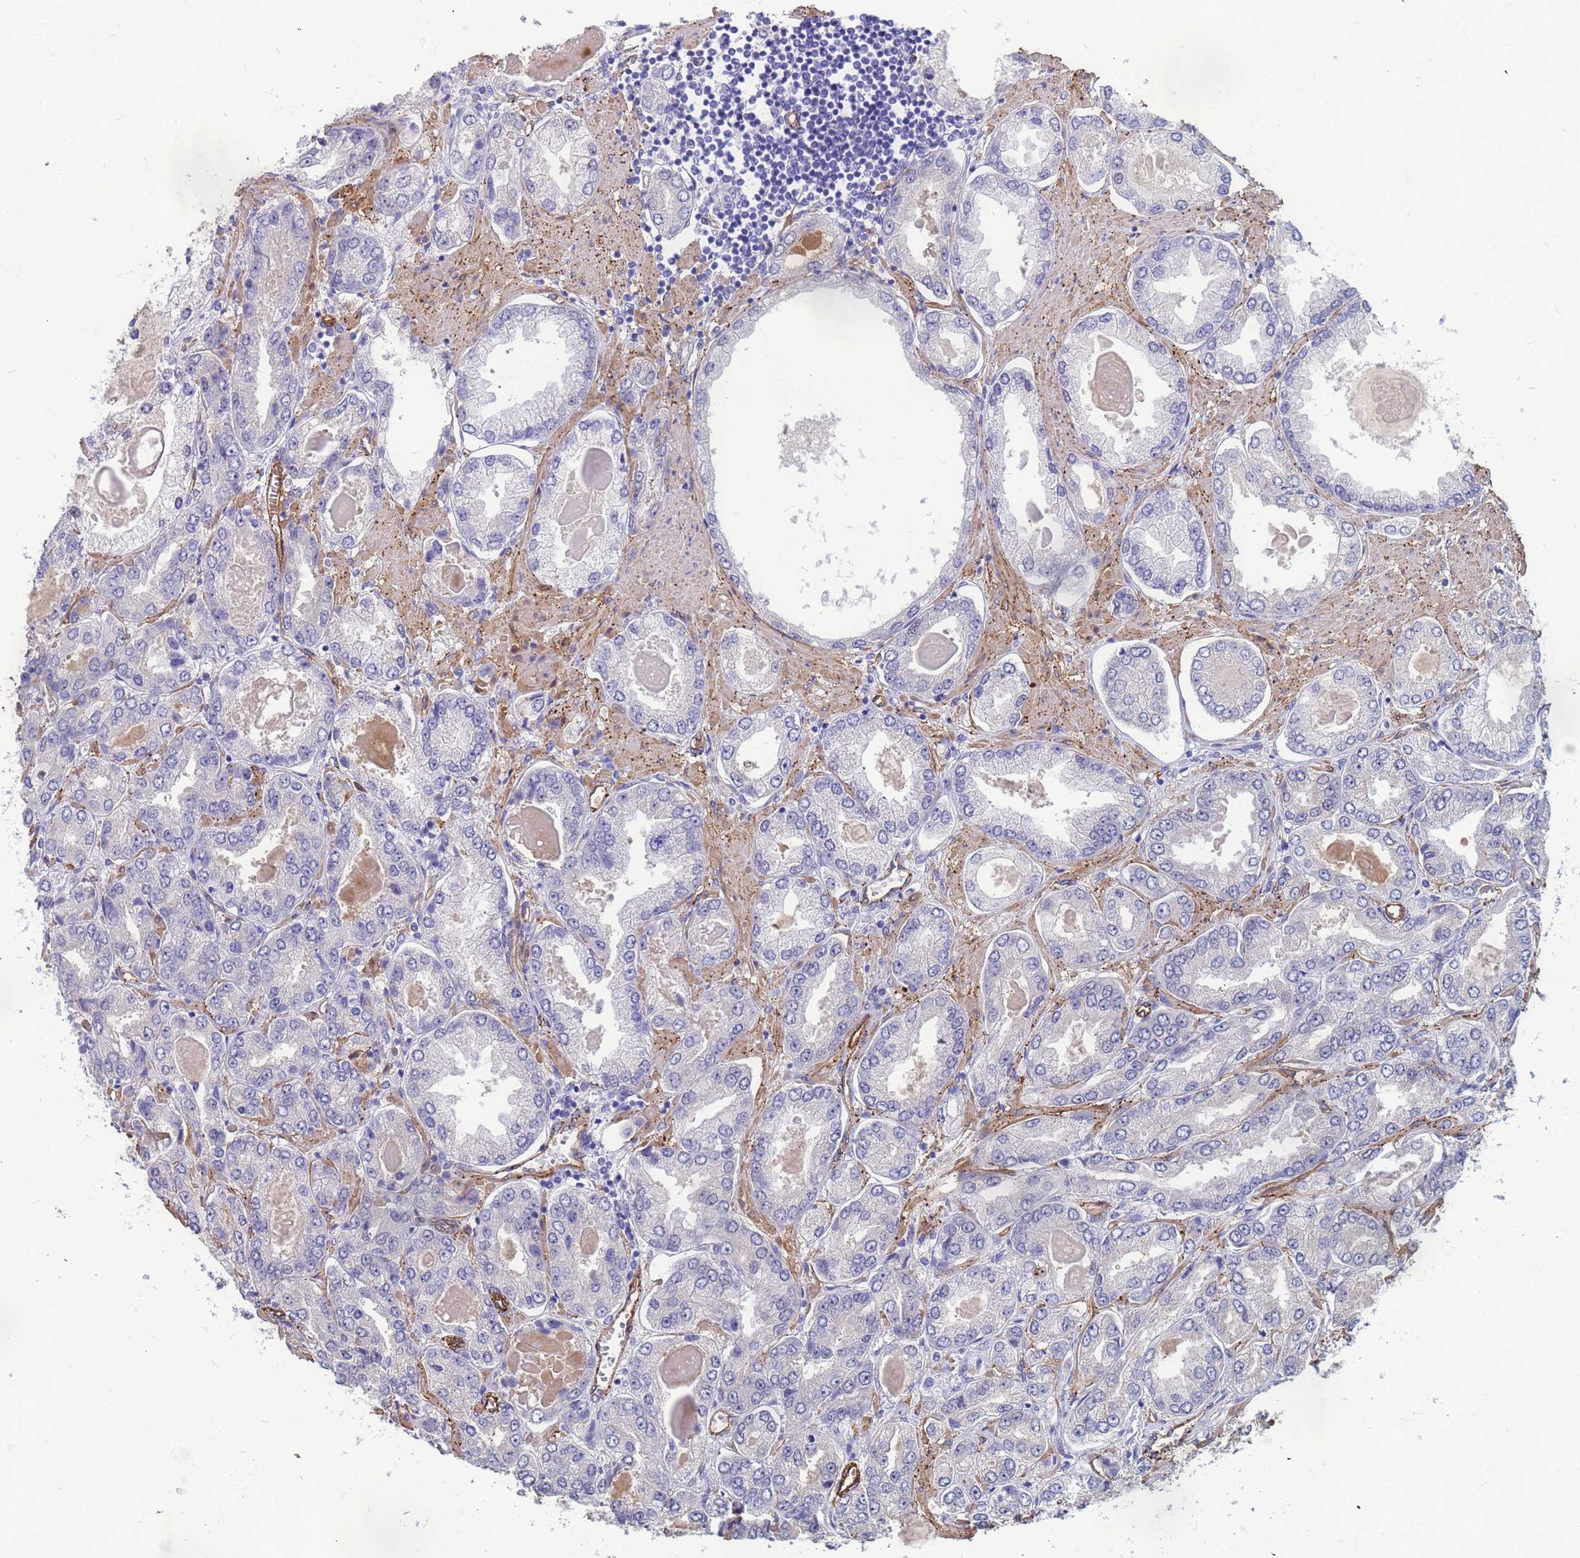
{"staining": {"intensity": "negative", "quantity": "none", "location": "none"}, "tissue": "prostate cancer", "cell_type": "Tumor cells", "image_type": "cancer", "snomed": [{"axis": "morphology", "description": "Adenocarcinoma, High grade"}, {"axis": "topography", "description": "Prostate"}], "caption": "Immunohistochemical staining of human adenocarcinoma (high-grade) (prostate) displays no significant staining in tumor cells.", "gene": "EHD2", "patient": {"sex": "male", "age": 68}}